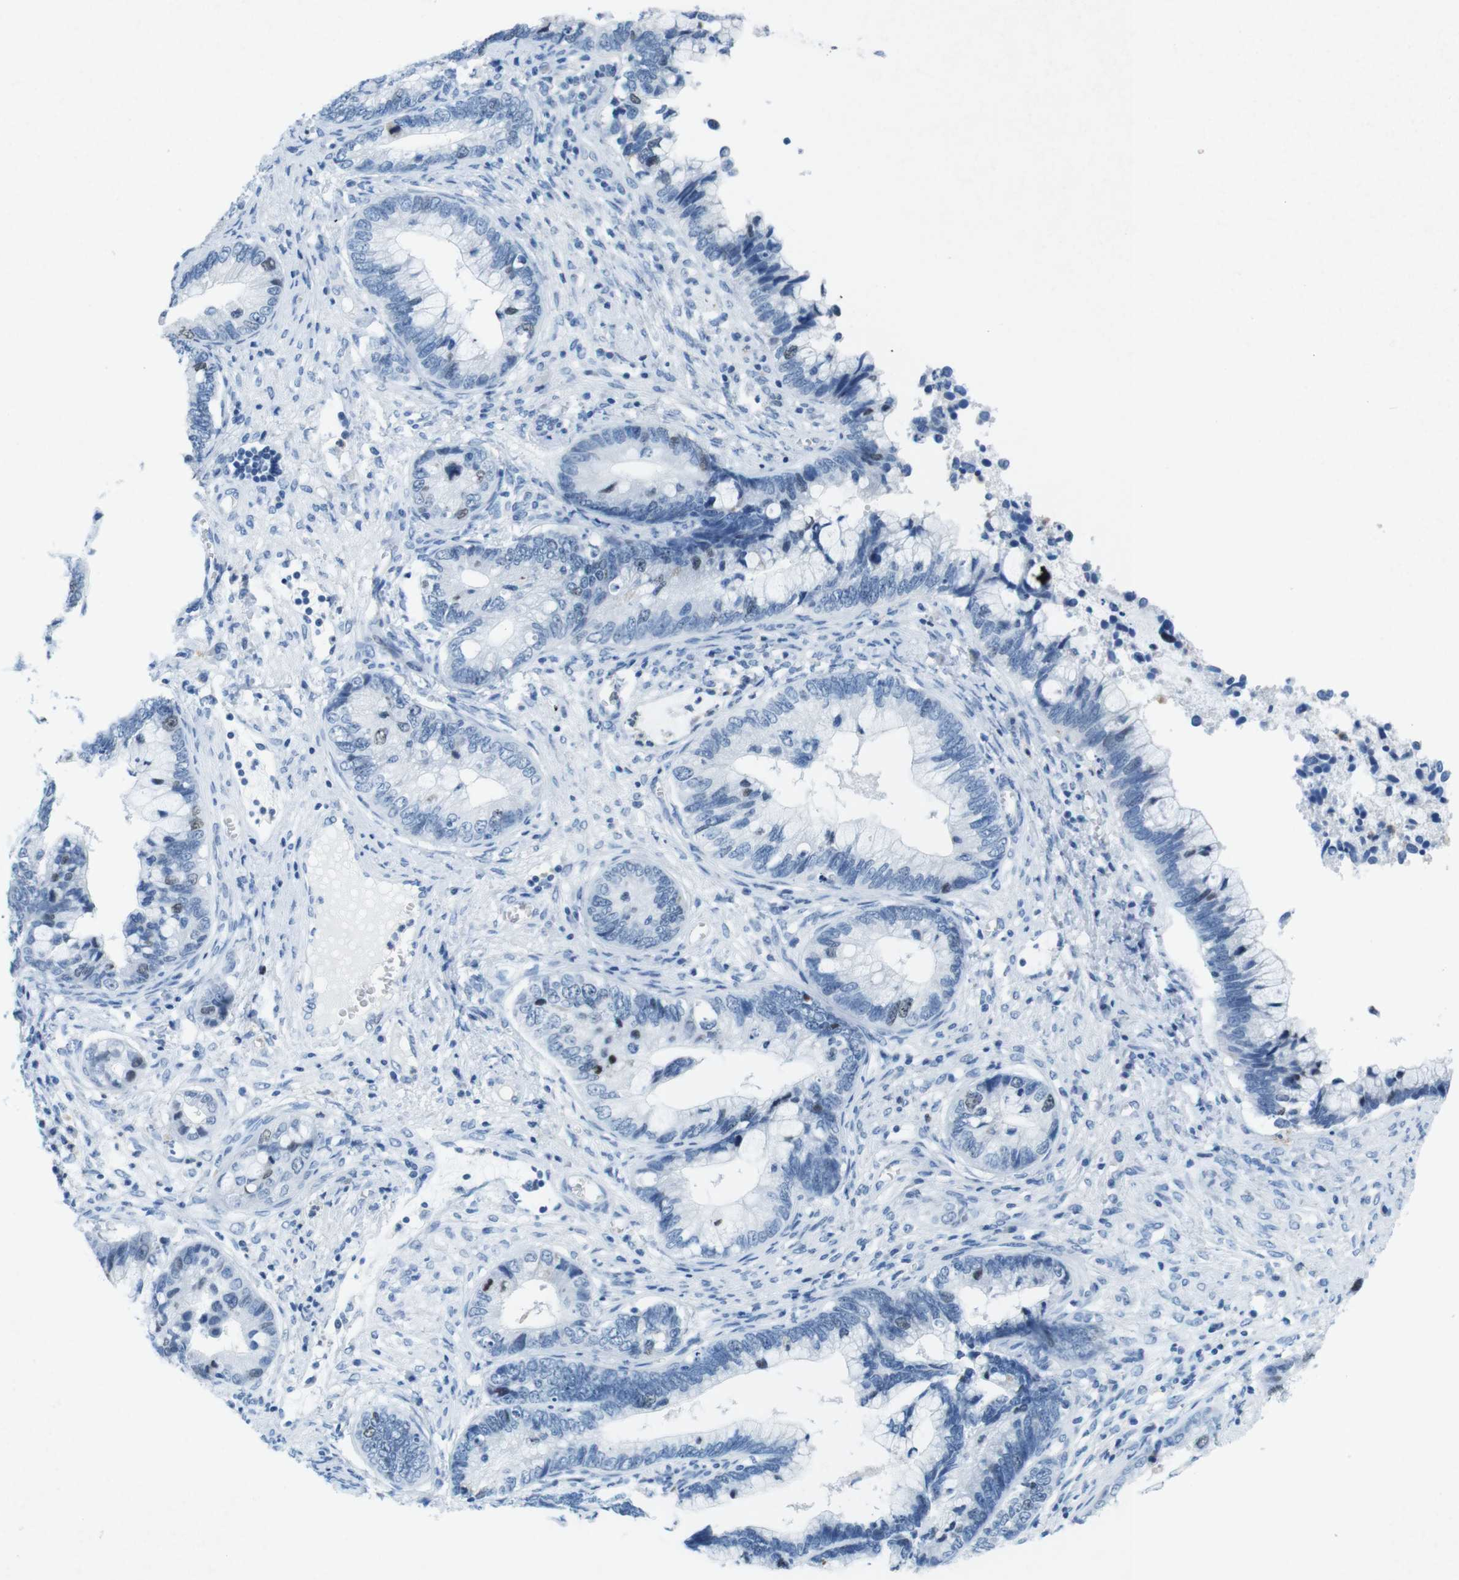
{"staining": {"intensity": "weak", "quantity": "<25%", "location": "nuclear"}, "tissue": "cervical cancer", "cell_type": "Tumor cells", "image_type": "cancer", "snomed": [{"axis": "morphology", "description": "Adenocarcinoma, NOS"}, {"axis": "topography", "description": "Cervix"}], "caption": "Human cervical cancer (adenocarcinoma) stained for a protein using immunohistochemistry (IHC) reveals no positivity in tumor cells.", "gene": "CTAG1B", "patient": {"sex": "female", "age": 44}}